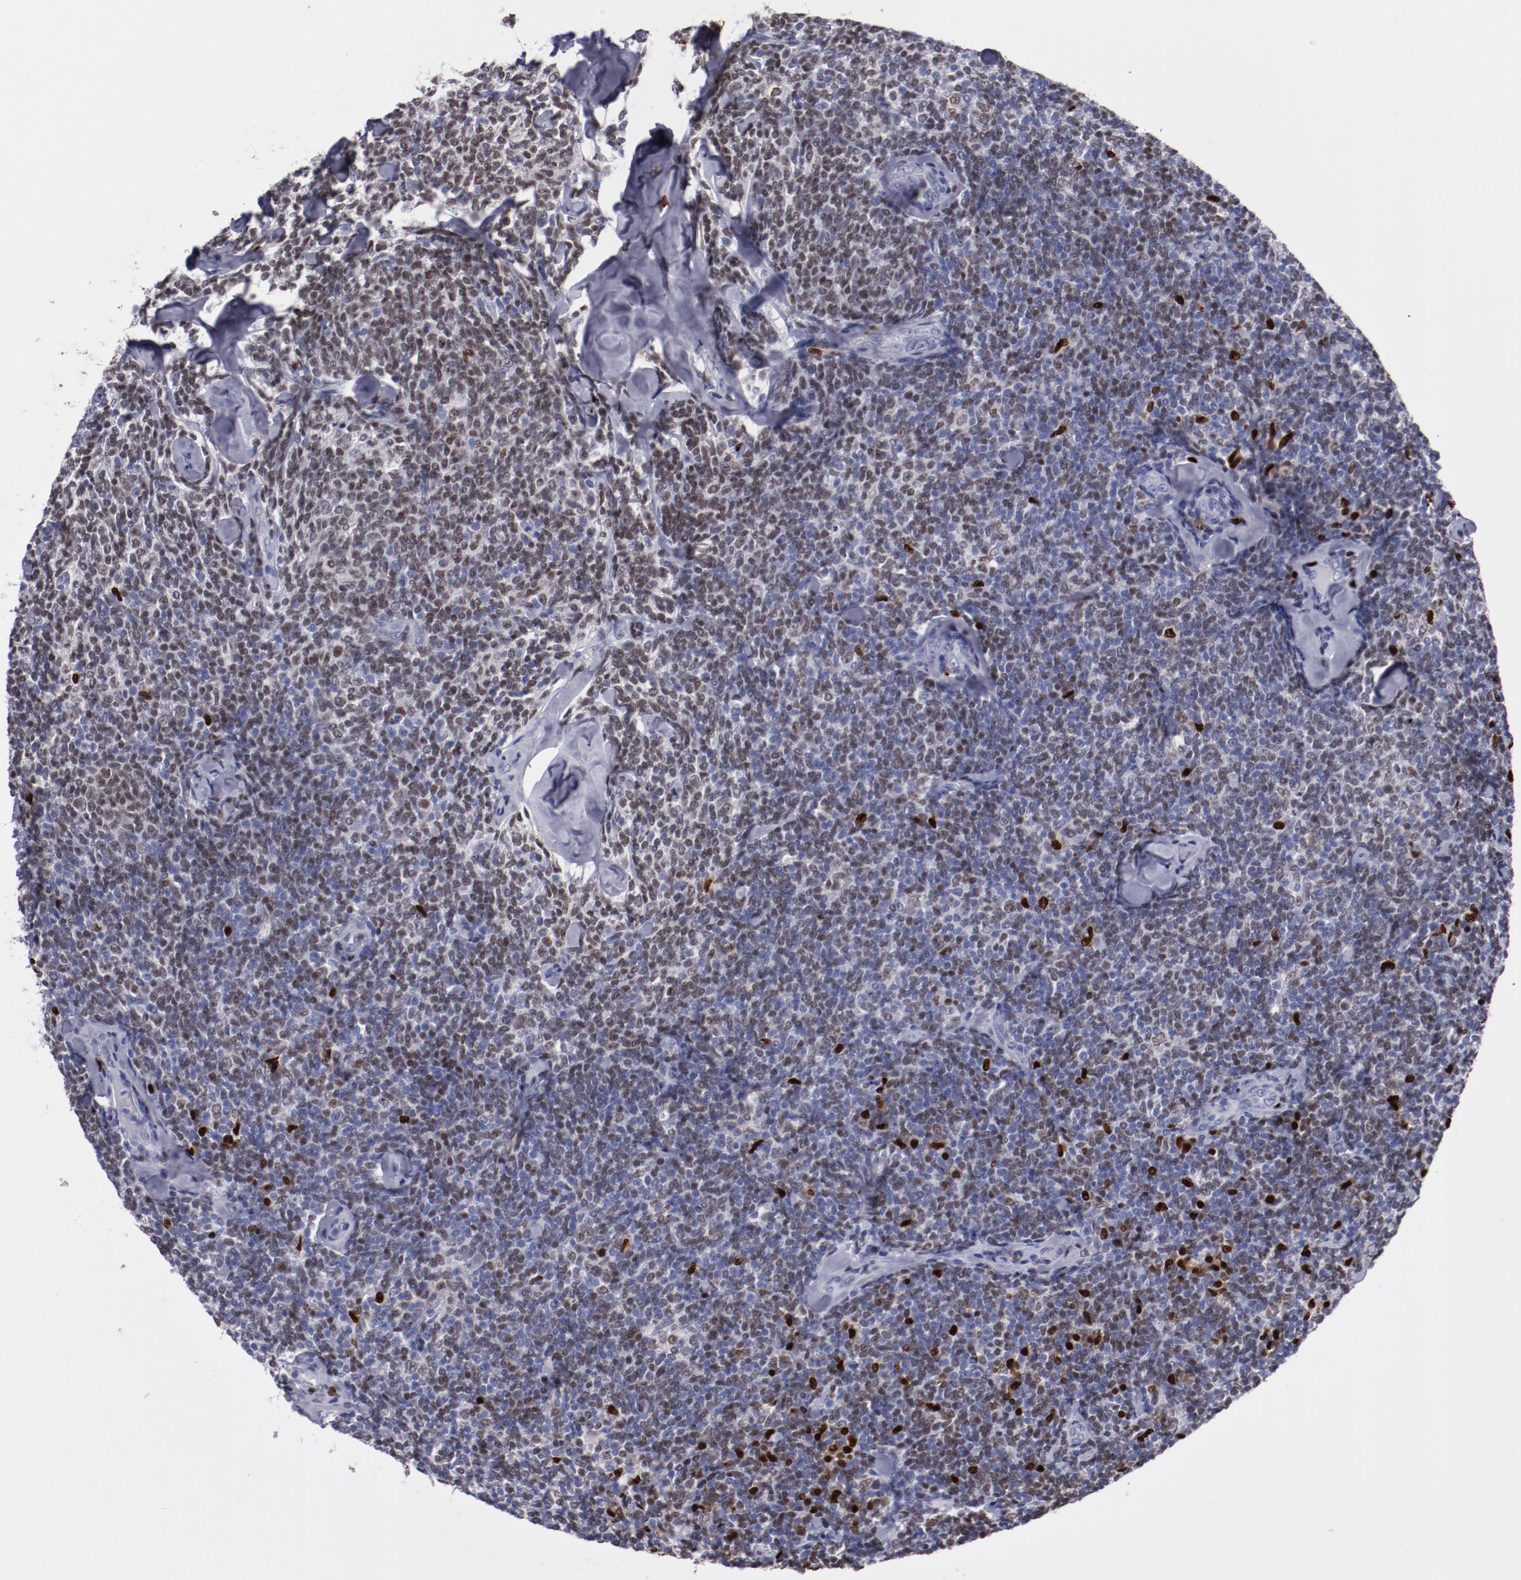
{"staining": {"intensity": "moderate", "quantity": "25%-75%", "location": "nuclear"}, "tissue": "lymphoma", "cell_type": "Tumor cells", "image_type": "cancer", "snomed": [{"axis": "morphology", "description": "Malignant lymphoma, non-Hodgkin's type, Low grade"}, {"axis": "topography", "description": "Lymph node"}], "caption": "Immunohistochemical staining of lymphoma displays medium levels of moderate nuclear protein positivity in about 25%-75% of tumor cells.", "gene": "IRF8", "patient": {"sex": "female", "age": 56}}